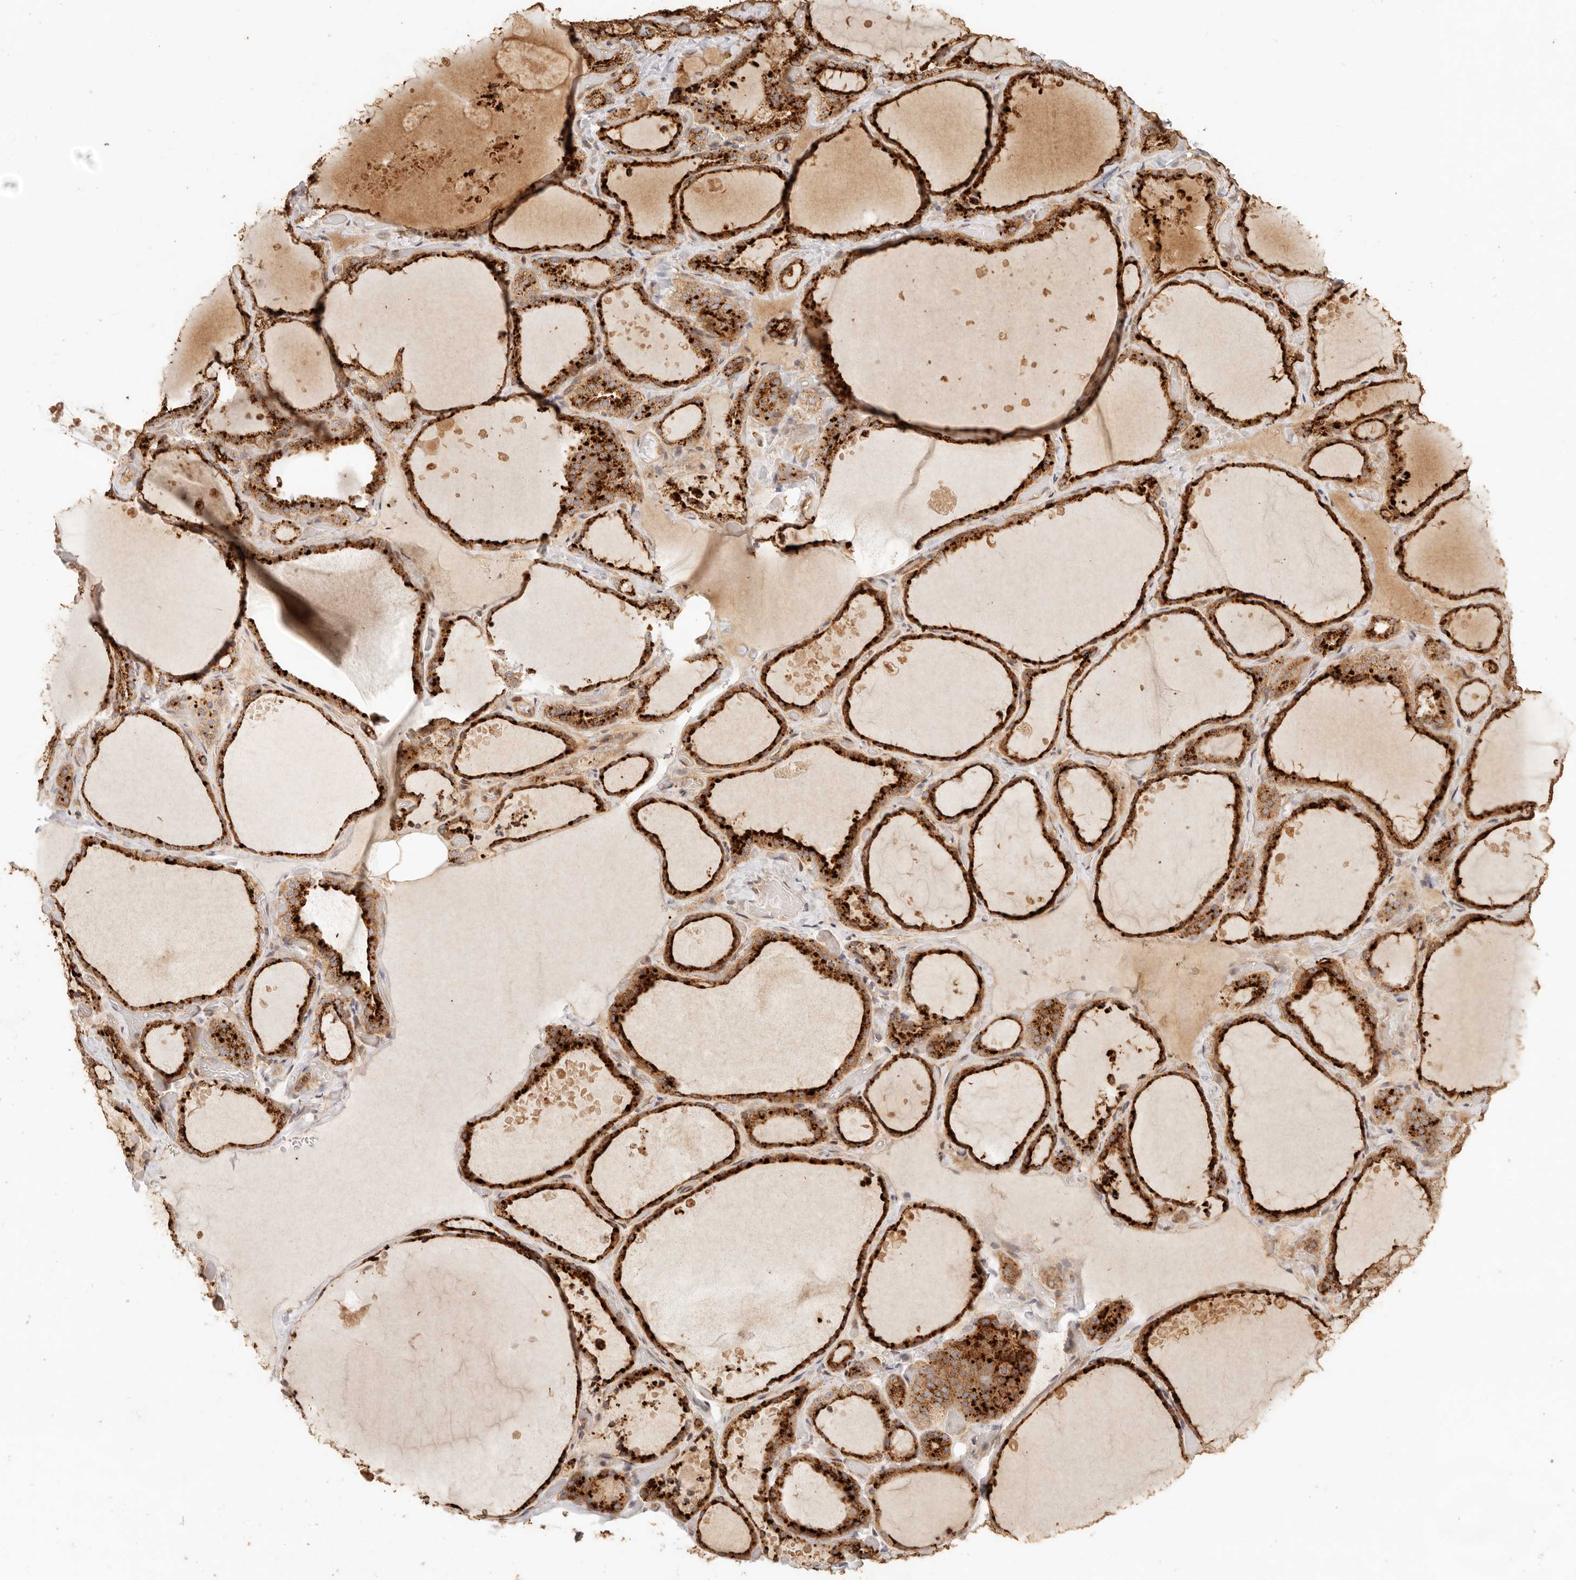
{"staining": {"intensity": "strong", "quantity": ">75%", "location": "cytoplasmic/membranous"}, "tissue": "thyroid gland", "cell_type": "Glandular cells", "image_type": "normal", "snomed": [{"axis": "morphology", "description": "Normal tissue, NOS"}, {"axis": "topography", "description": "Thyroid gland"}], "caption": "Thyroid gland stained with IHC exhibits strong cytoplasmic/membranous positivity in about >75% of glandular cells.", "gene": "PTPN22", "patient": {"sex": "female", "age": 44}}